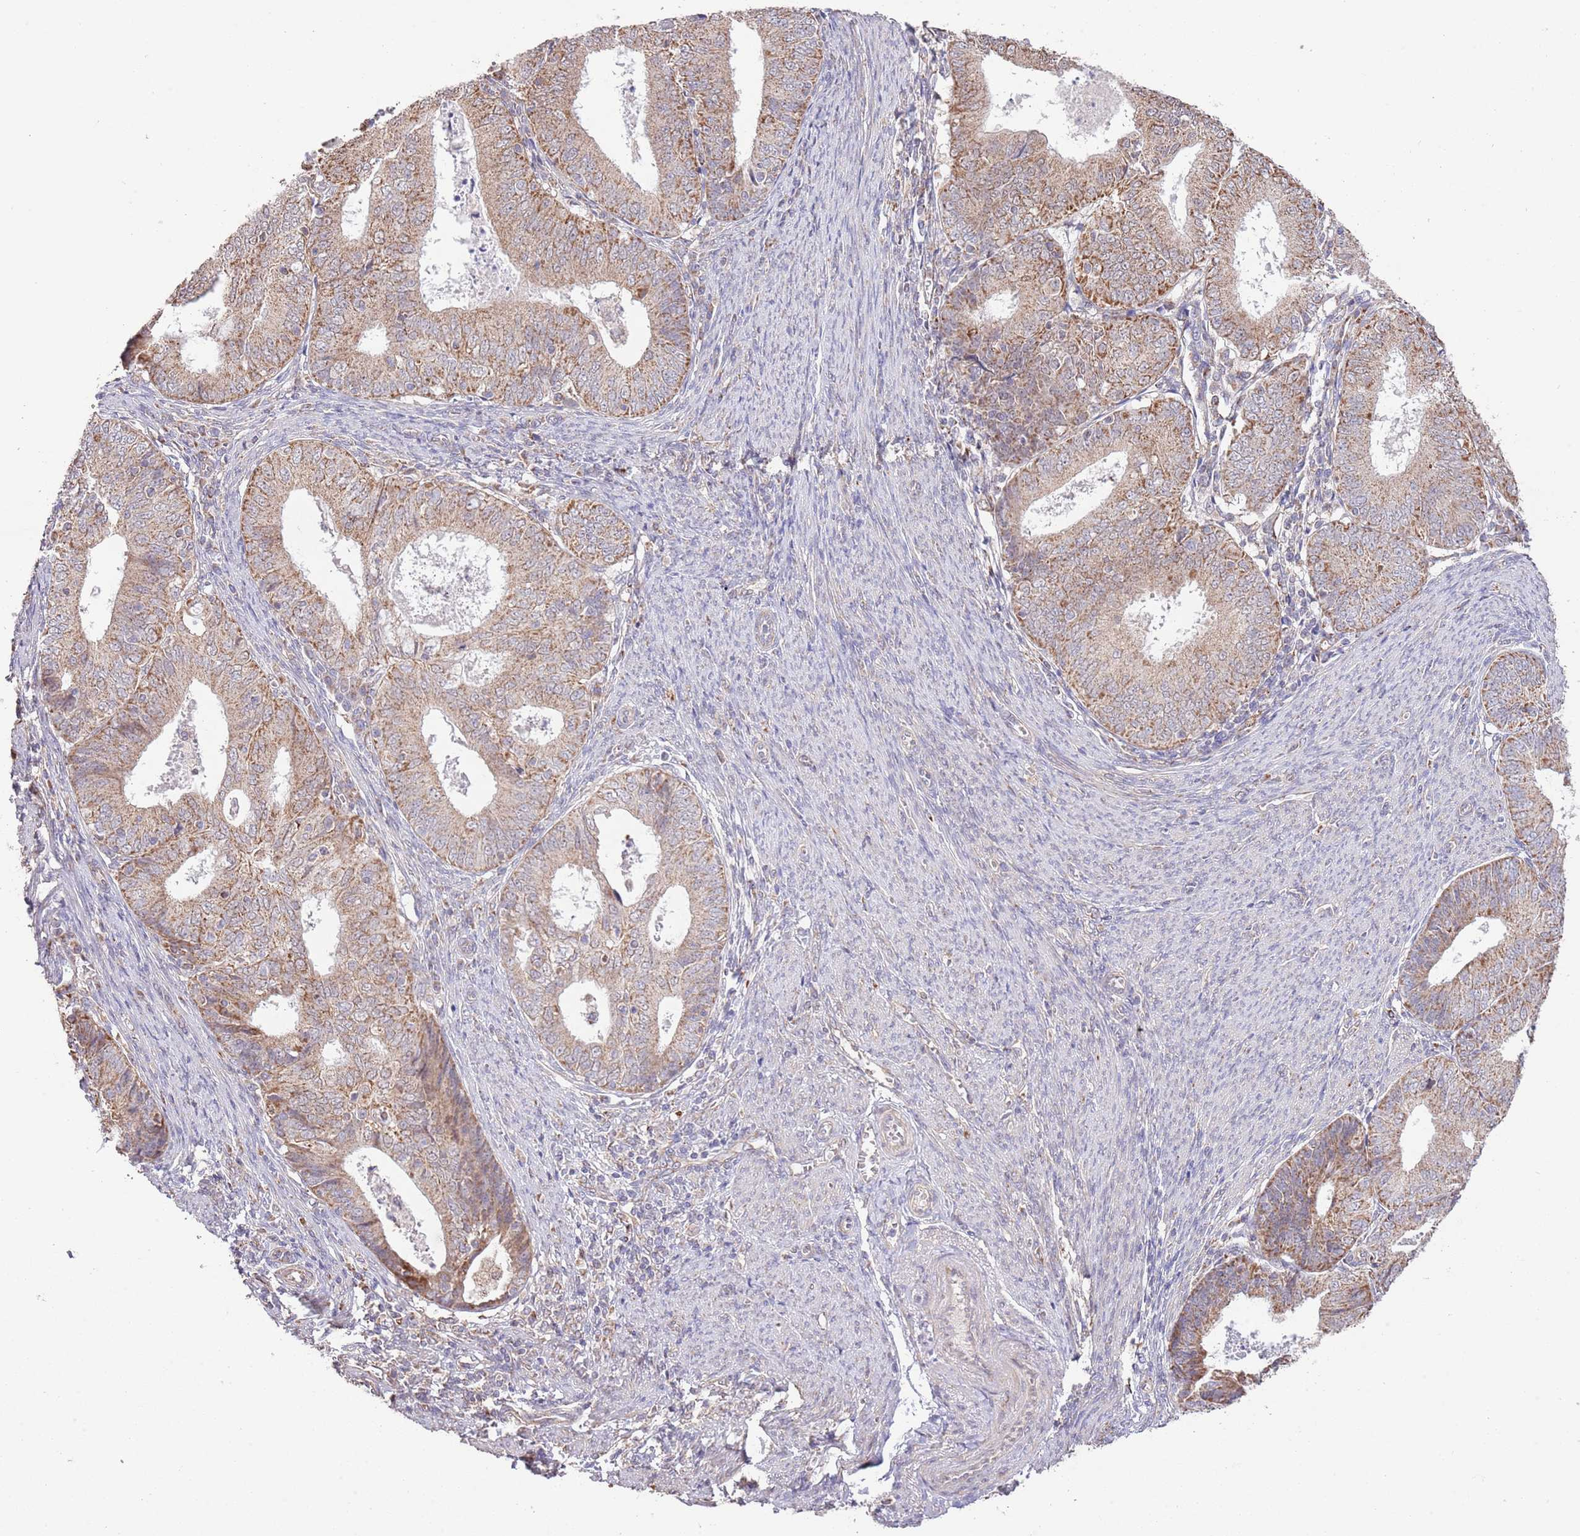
{"staining": {"intensity": "moderate", "quantity": ">75%", "location": "cytoplasmic/membranous"}, "tissue": "endometrial cancer", "cell_type": "Tumor cells", "image_type": "cancer", "snomed": [{"axis": "morphology", "description": "Adenocarcinoma, NOS"}, {"axis": "topography", "description": "Endometrium"}], "caption": "Protein analysis of adenocarcinoma (endometrial) tissue reveals moderate cytoplasmic/membranous positivity in approximately >75% of tumor cells.", "gene": "IVD", "patient": {"sex": "female", "age": 57}}